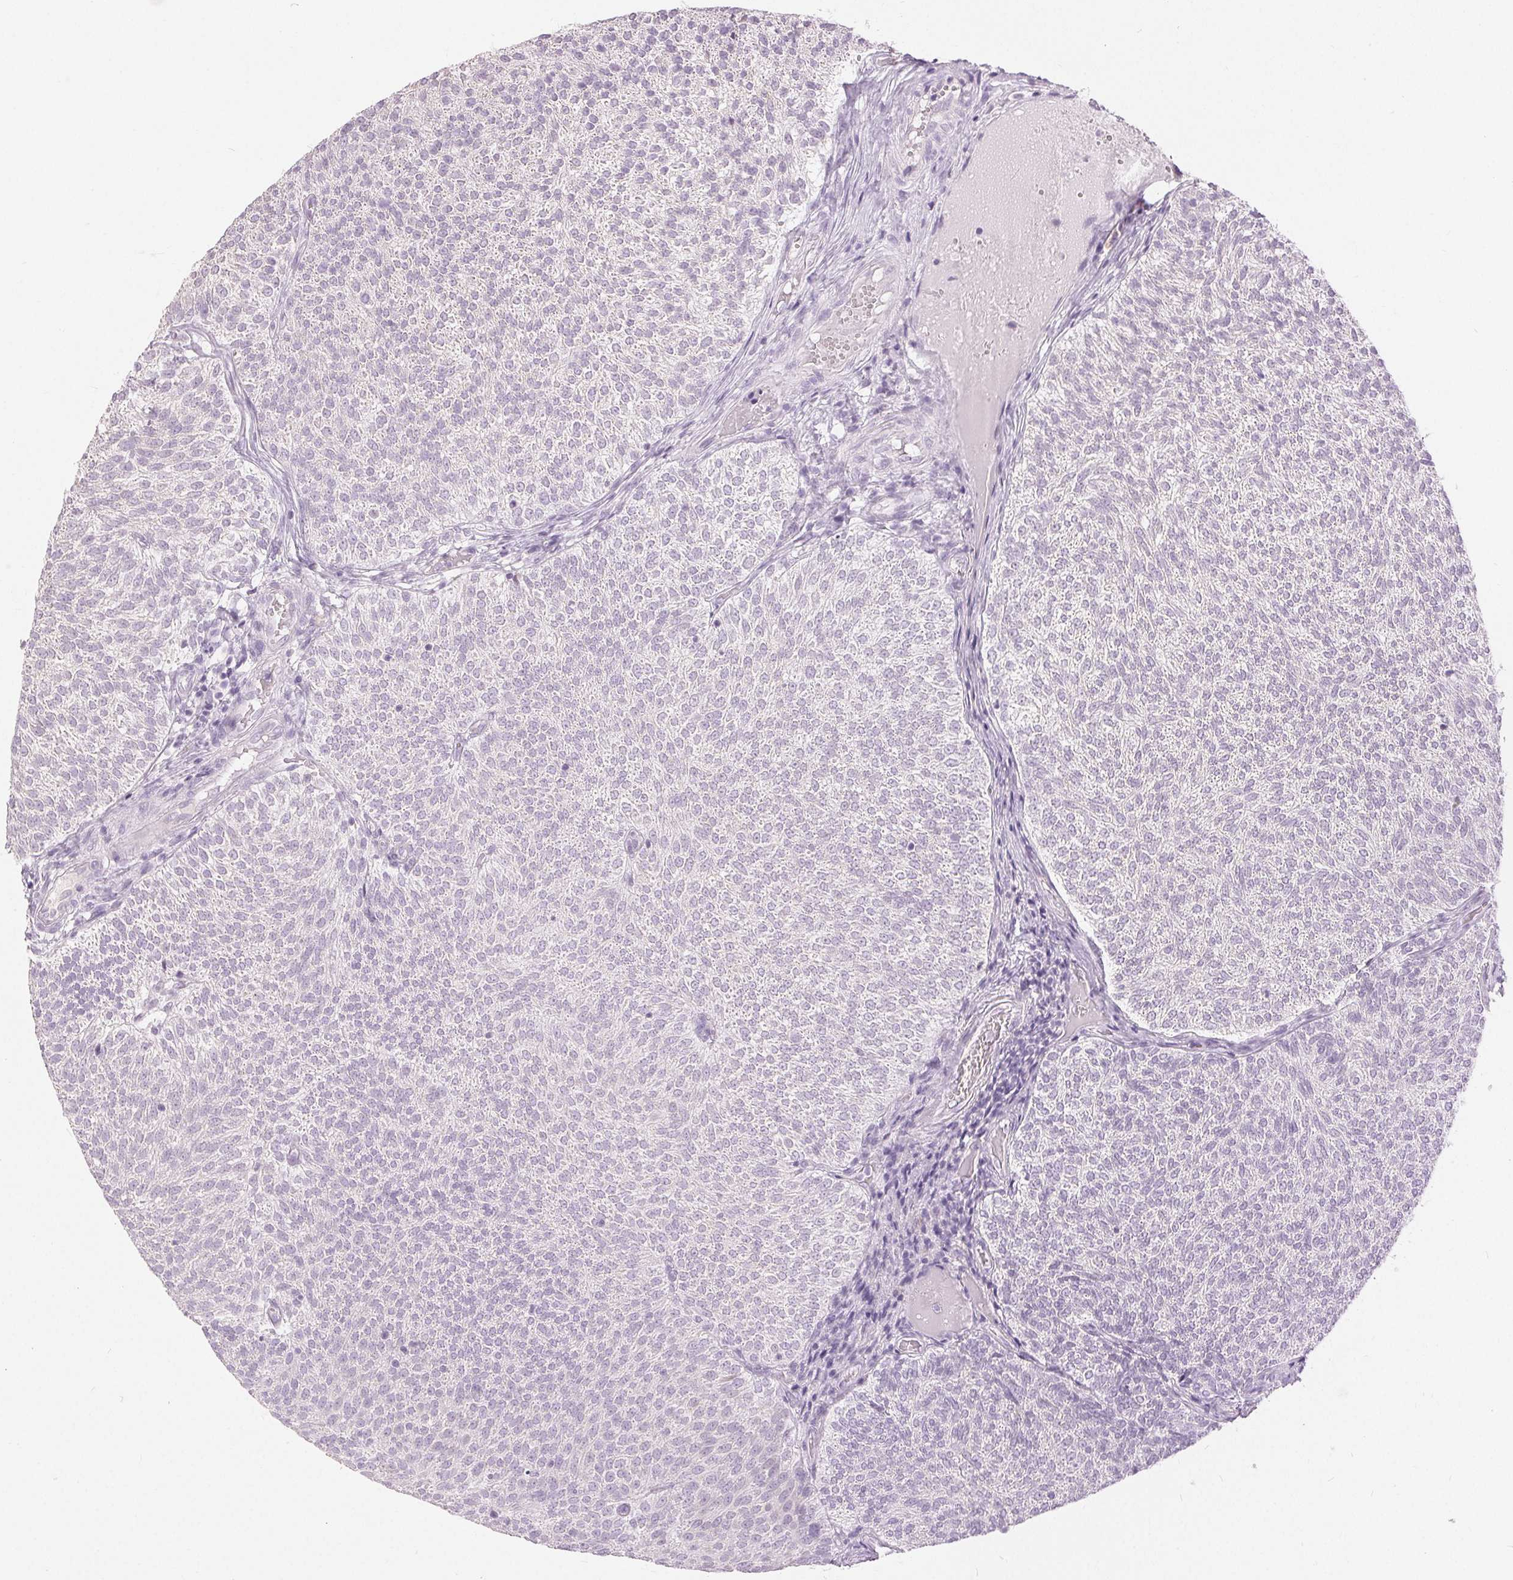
{"staining": {"intensity": "negative", "quantity": "none", "location": "none"}, "tissue": "urothelial cancer", "cell_type": "Tumor cells", "image_type": "cancer", "snomed": [{"axis": "morphology", "description": "Urothelial carcinoma, Low grade"}, {"axis": "topography", "description": "Urinary bladder"}], "caption": "This is an immunohistochemistry (IHC) photomicrograph of urothelial cancer. There is no staining in tumor cells.", "gene": "DSG3", "patient": {"sex": "male", "age": 77}}